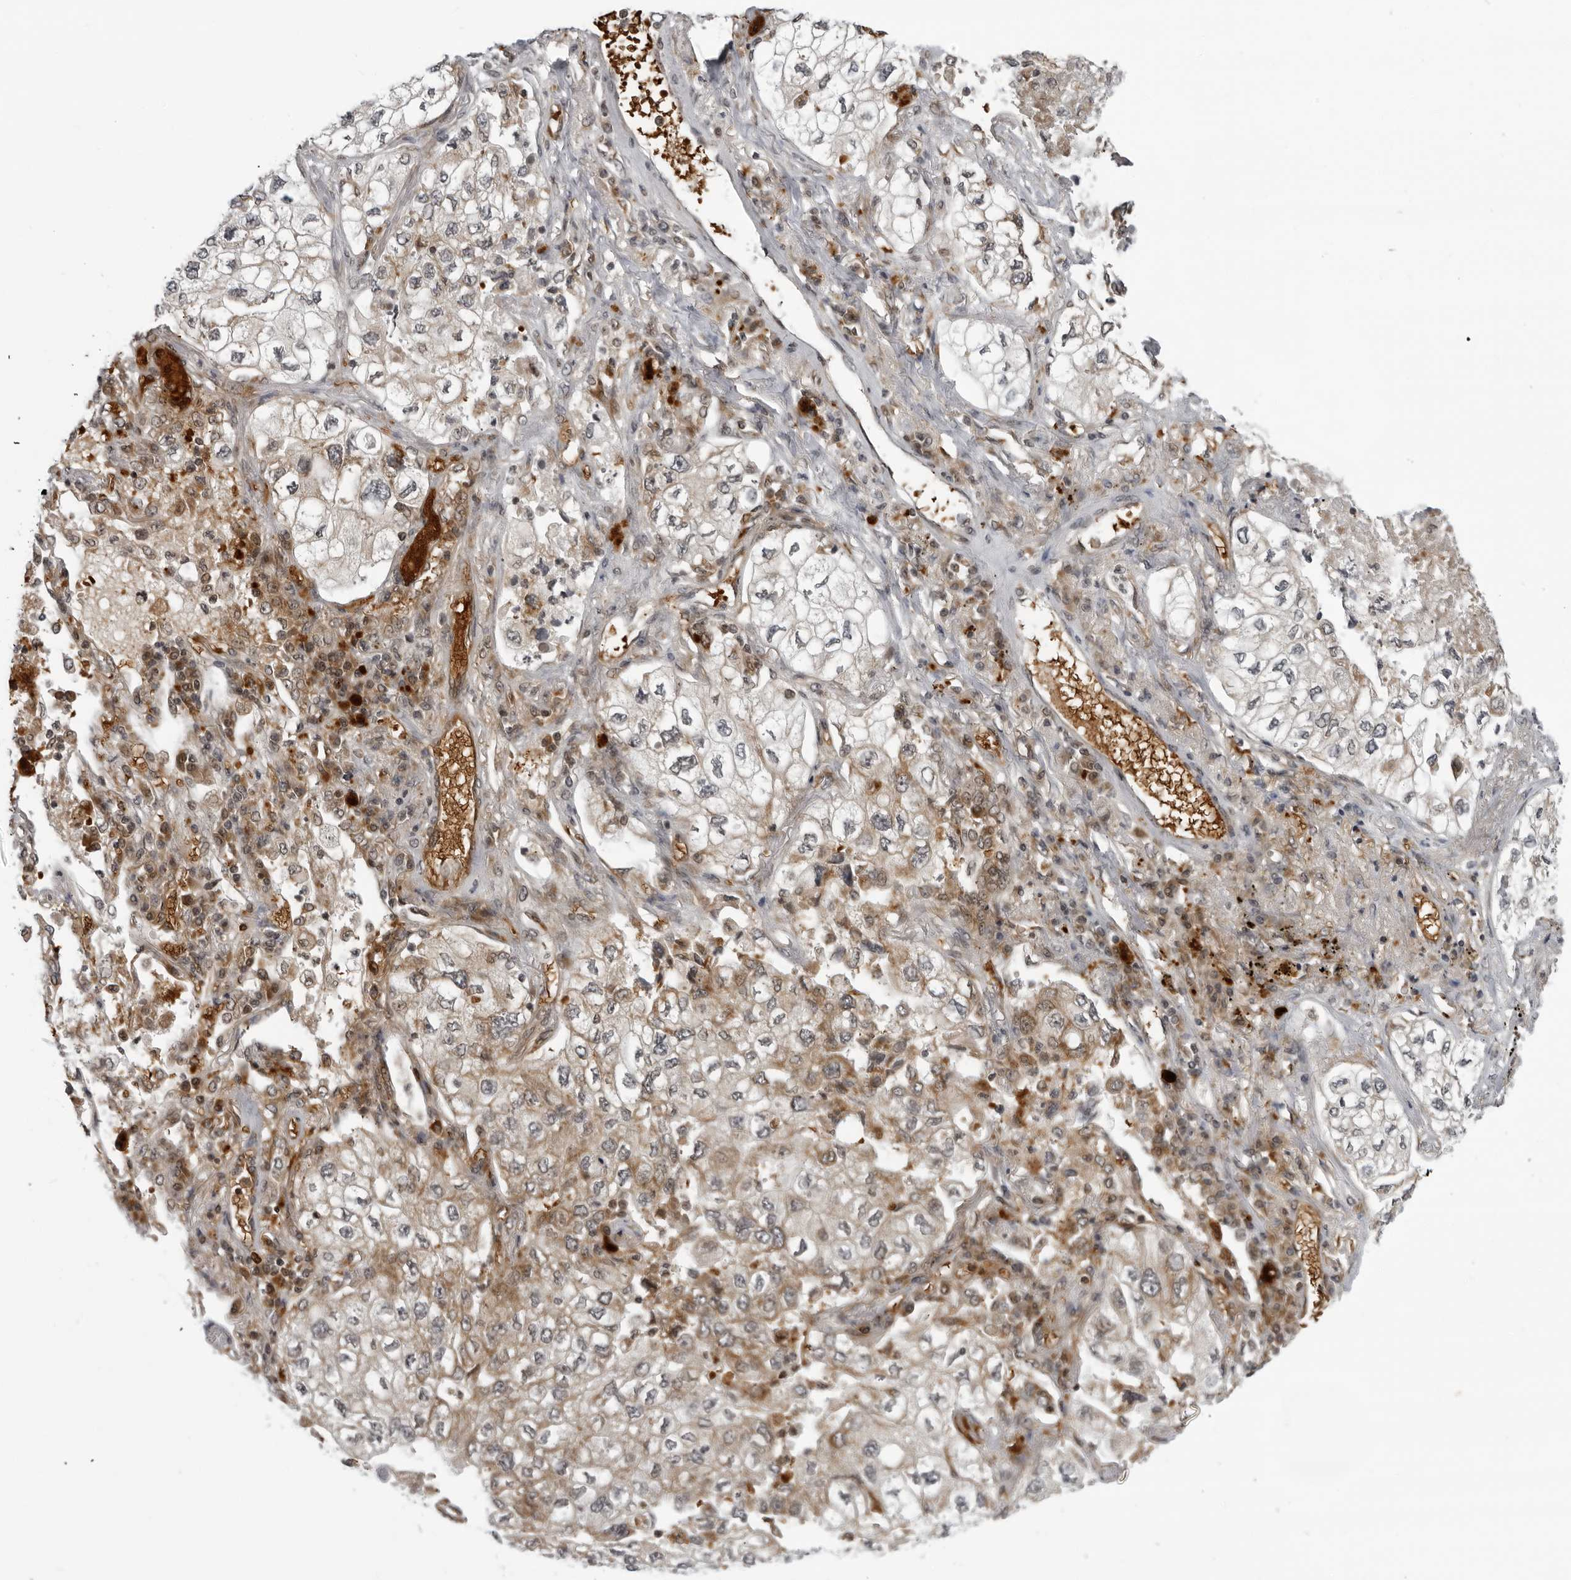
{"staining": {"intensity": "moderate", "quantity": ">75%", "location": "cytoplasmic/membranous"}, "tissue": "lung cancer", "cell_type": "Tumor cells", "image_type": "cancer", "snomed": [{"axis": "morphology", "description": "Adenocarcinoma, NOS"}, {"axis": "topography", "description": "Lung"}], "caption": "Lung adenocarcinoma stained for a protein shows moderate cytoplasmic/membranous positivity in tumor cells.", "gene": "THOP1", "patient": {"sex": "male", "age": 63}}